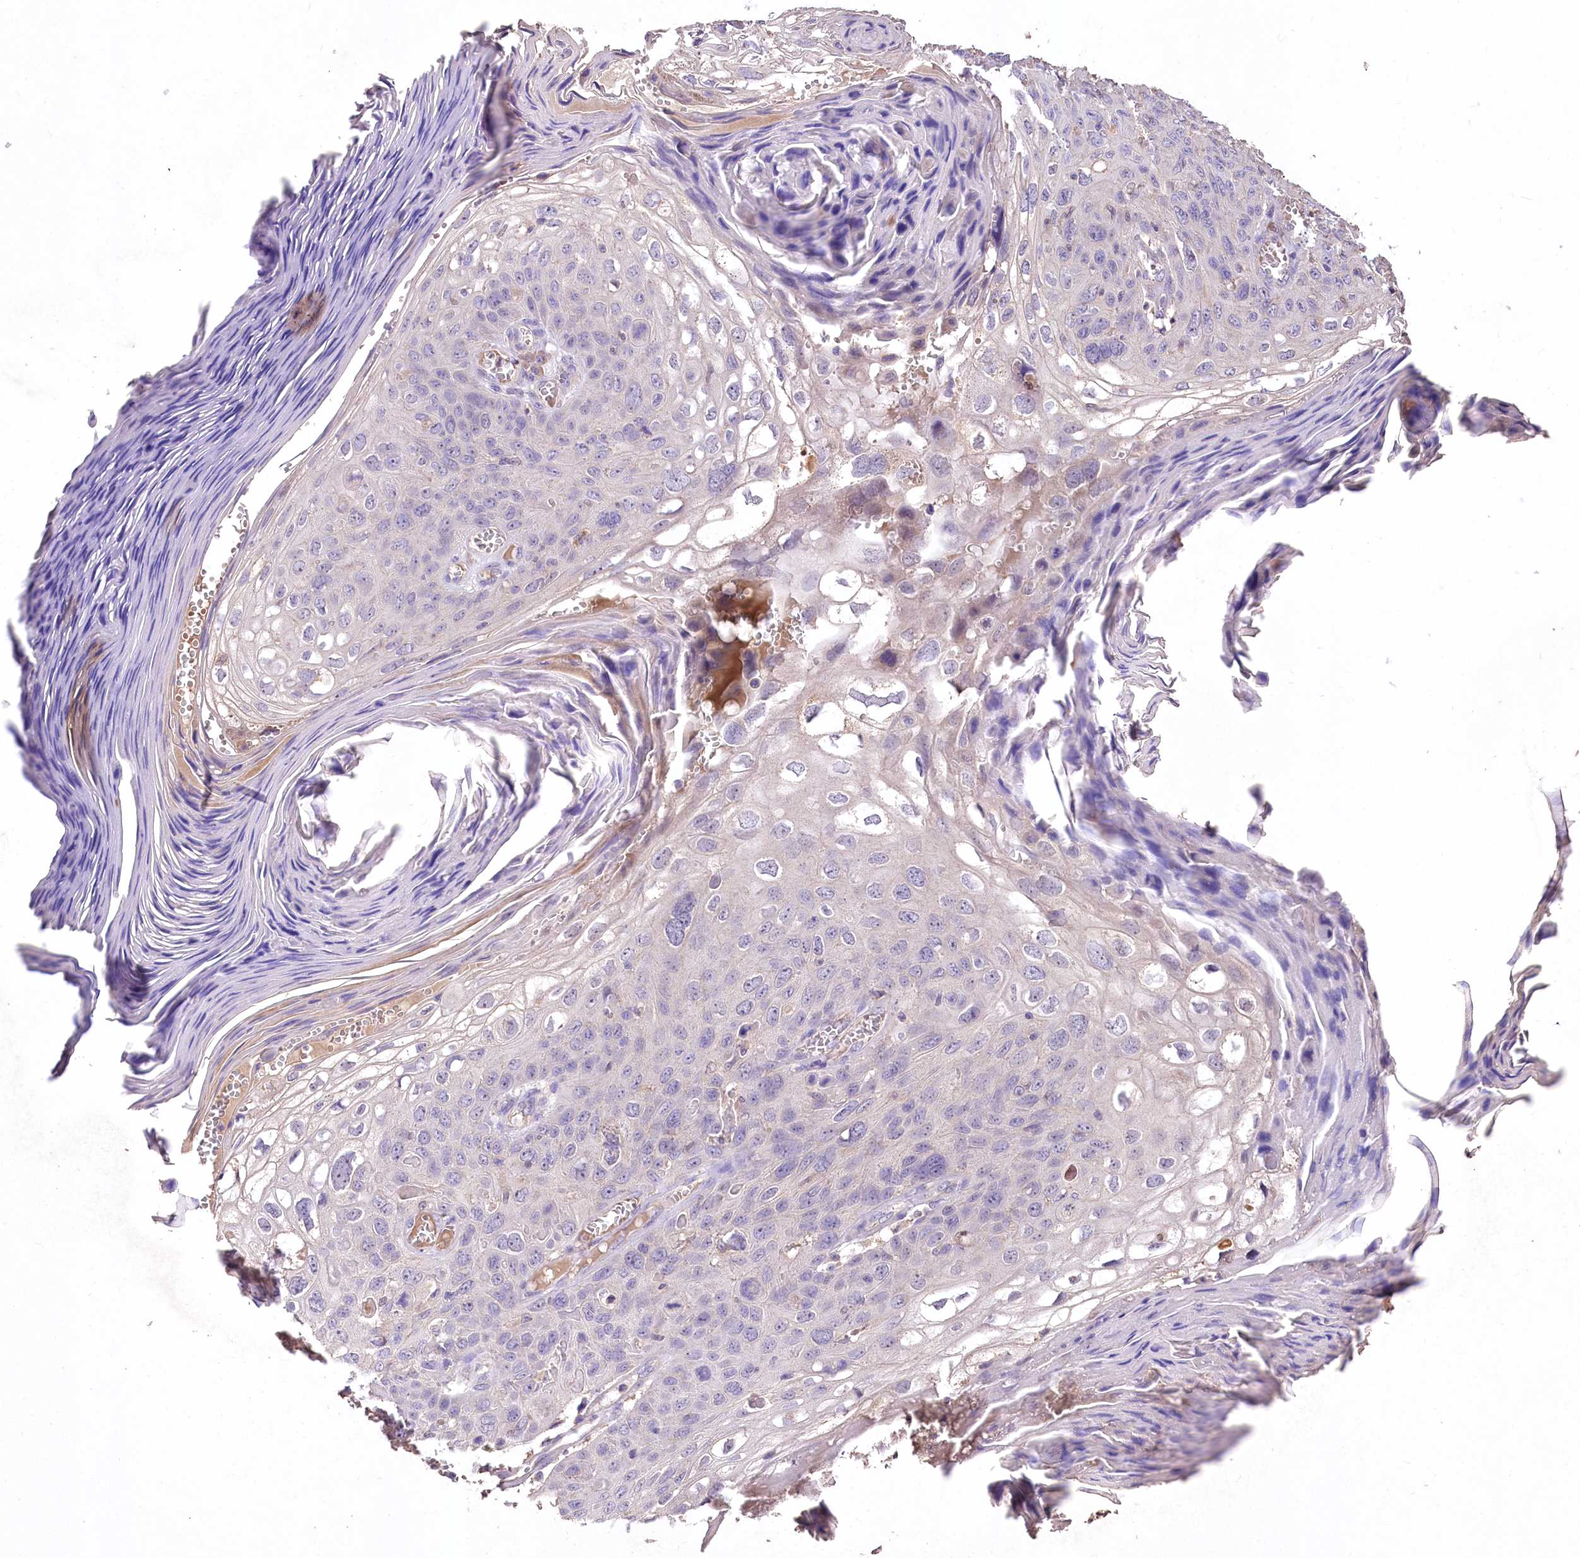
{"staining": {"intensity": "negative", "quantity": "none", "location": "none"}, "tissue": "skin cancer", "cell_type": "Tumor cells", "image_type": "cancer", "snomed": [{"axis": "morphology", "description": "Squamous cell carcinoma, NOS"}, {"axis": "topography", "description": "Skin"}], "caption": "Immunohistochemical staining of skin squamous cell carcinoma reveals no significant expression in tumor cells.", "gene": "PCYOX1L", "patient": {"sex": "female", "age": 90}}